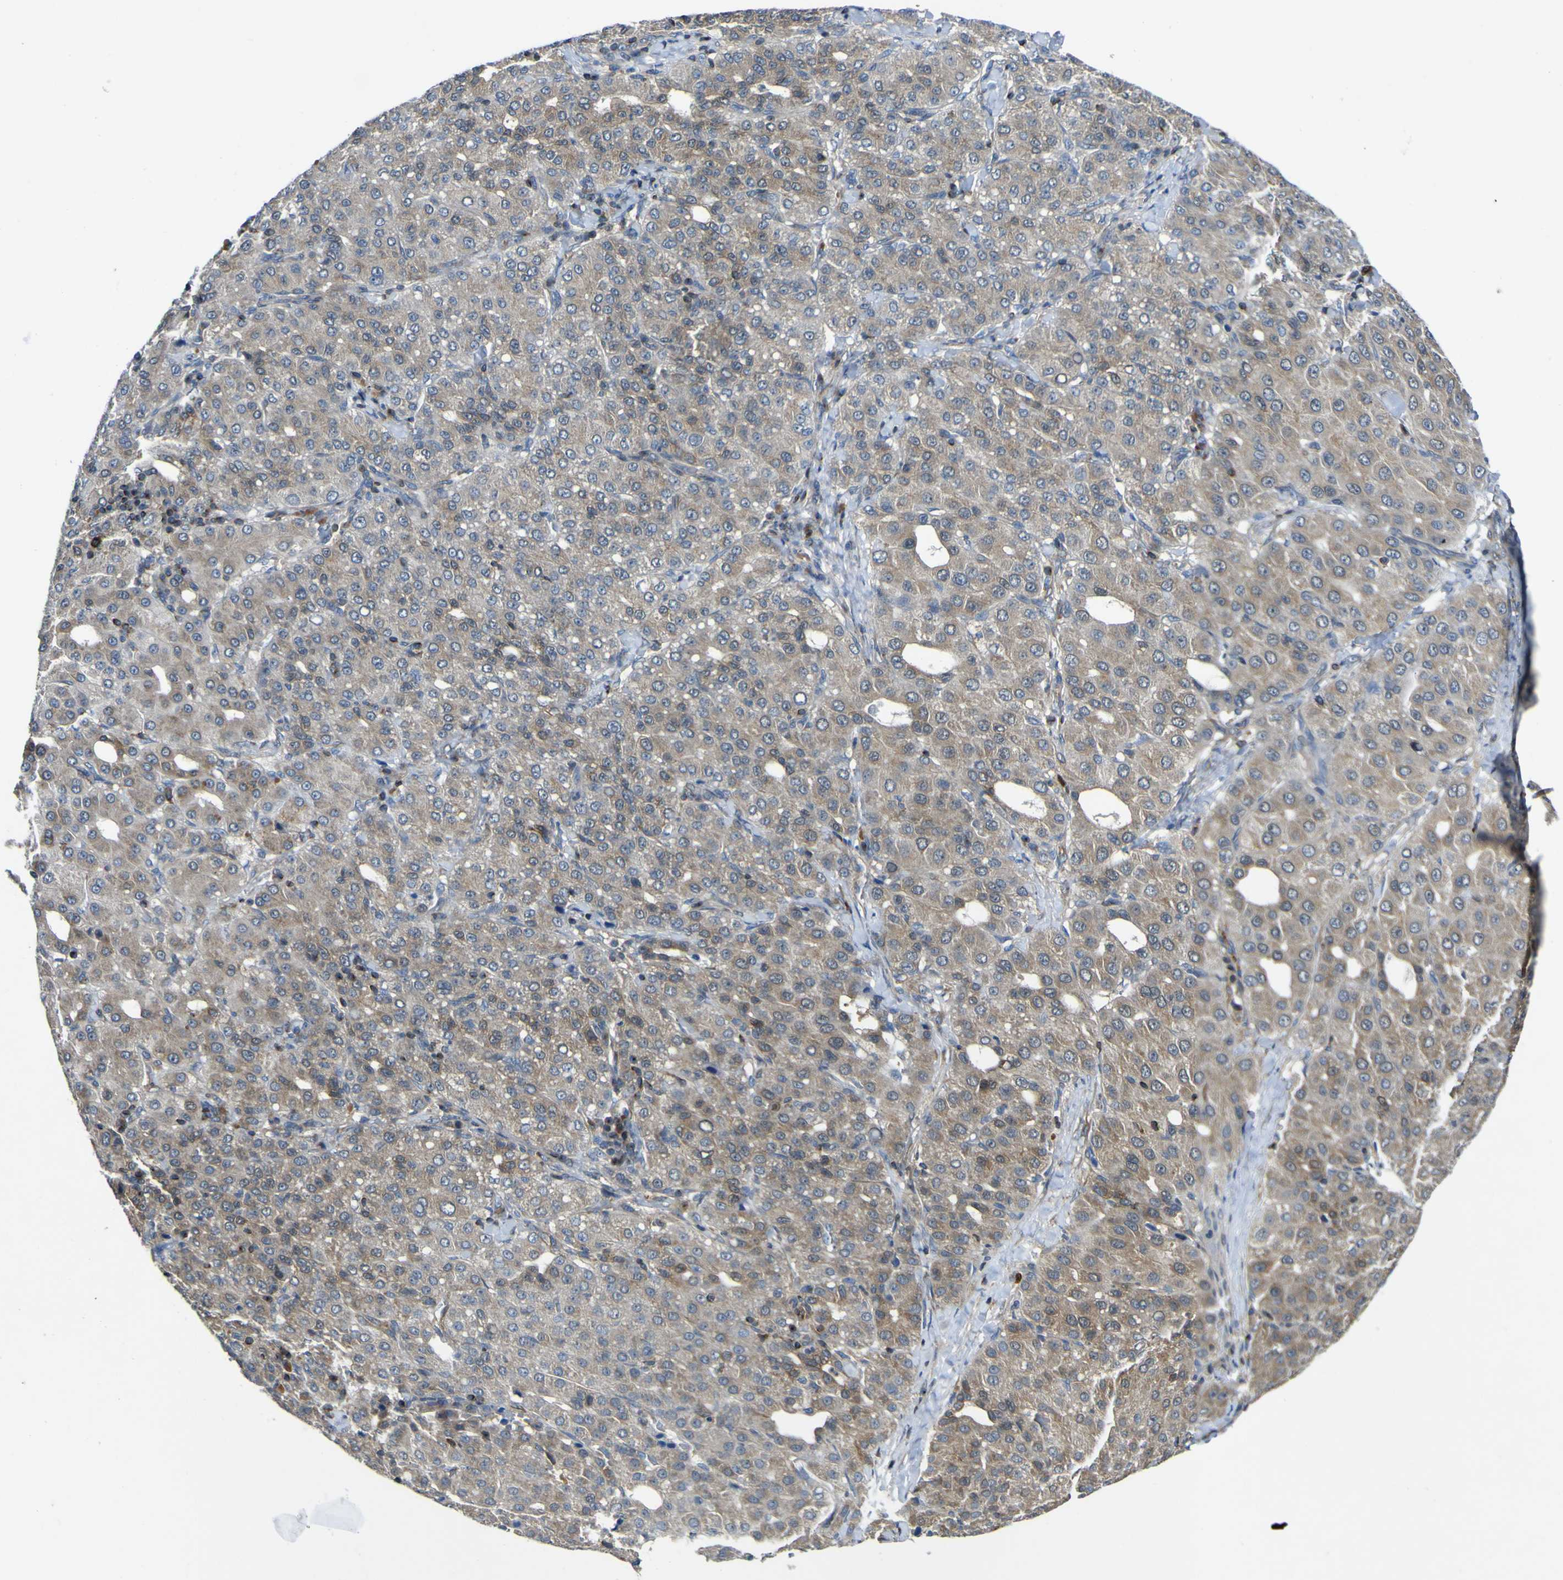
{"staining": {"intensity": "moderate", "quantity": ">75%", "location": "cytoplasmic/membranous"}, "tissue": "liver cancer", "cell_type": "Tumor cells", "image_type": "cancer", "snomed": [{"axis": "morphology", "description": "Carcinoma, Hepatocellular, NOS"}, {"axis": "topography", "description": "Liver"}], "caption": "Immunohistochemistry of human liver cancer (hepatocellular carcinoma) demonstrates medium levels of moderate cytoplasmic/membranous expression in approximately >75% of tumor cells.", "gene": "EML2", "patient": {"sex": "male", "age": 65}}